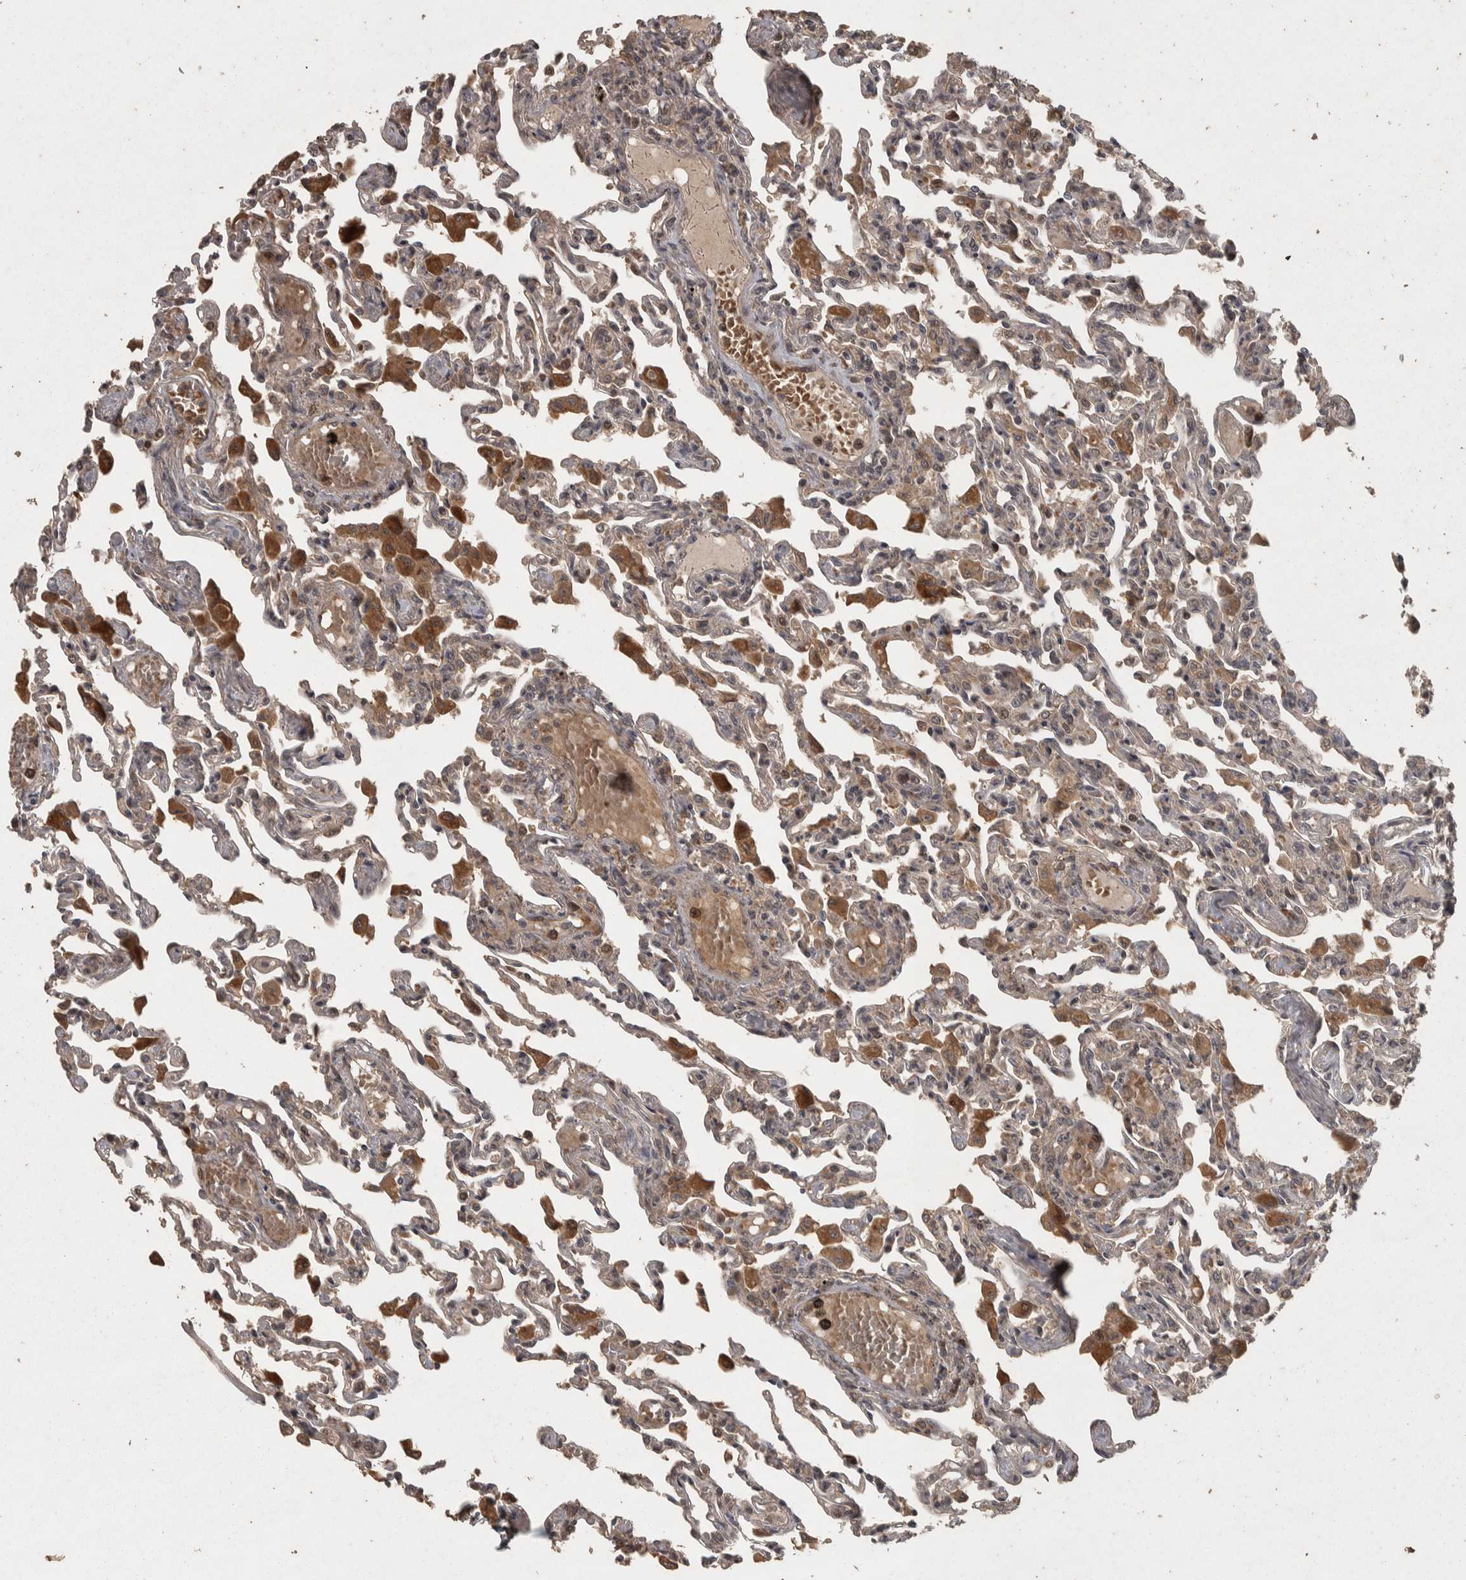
{"staining": {"intensity": "moderate", "quantity": "<25%", "location": "cytoplasmic/membranous"}, "tissue": "lung", "cell_type": "Alveolar cells", "image_type": "normal", "snomed": [{"axis": "morphology", "description": "Normal tissue, NOS"}, {"axis": "topography", "description": "Bronchus"}, {"axis": "topography", "description": "Lung"}], "caption": "The histopathology image displays staining of unremarkable lung, revealing moderate cytoplasmic/membranous protein staining (brown color) within alveolar cells. (Brightfield microscopy of DAB IHC at high magnification).", "gene": "ACO1", "patient": {"sex": "female", "age": 49}}